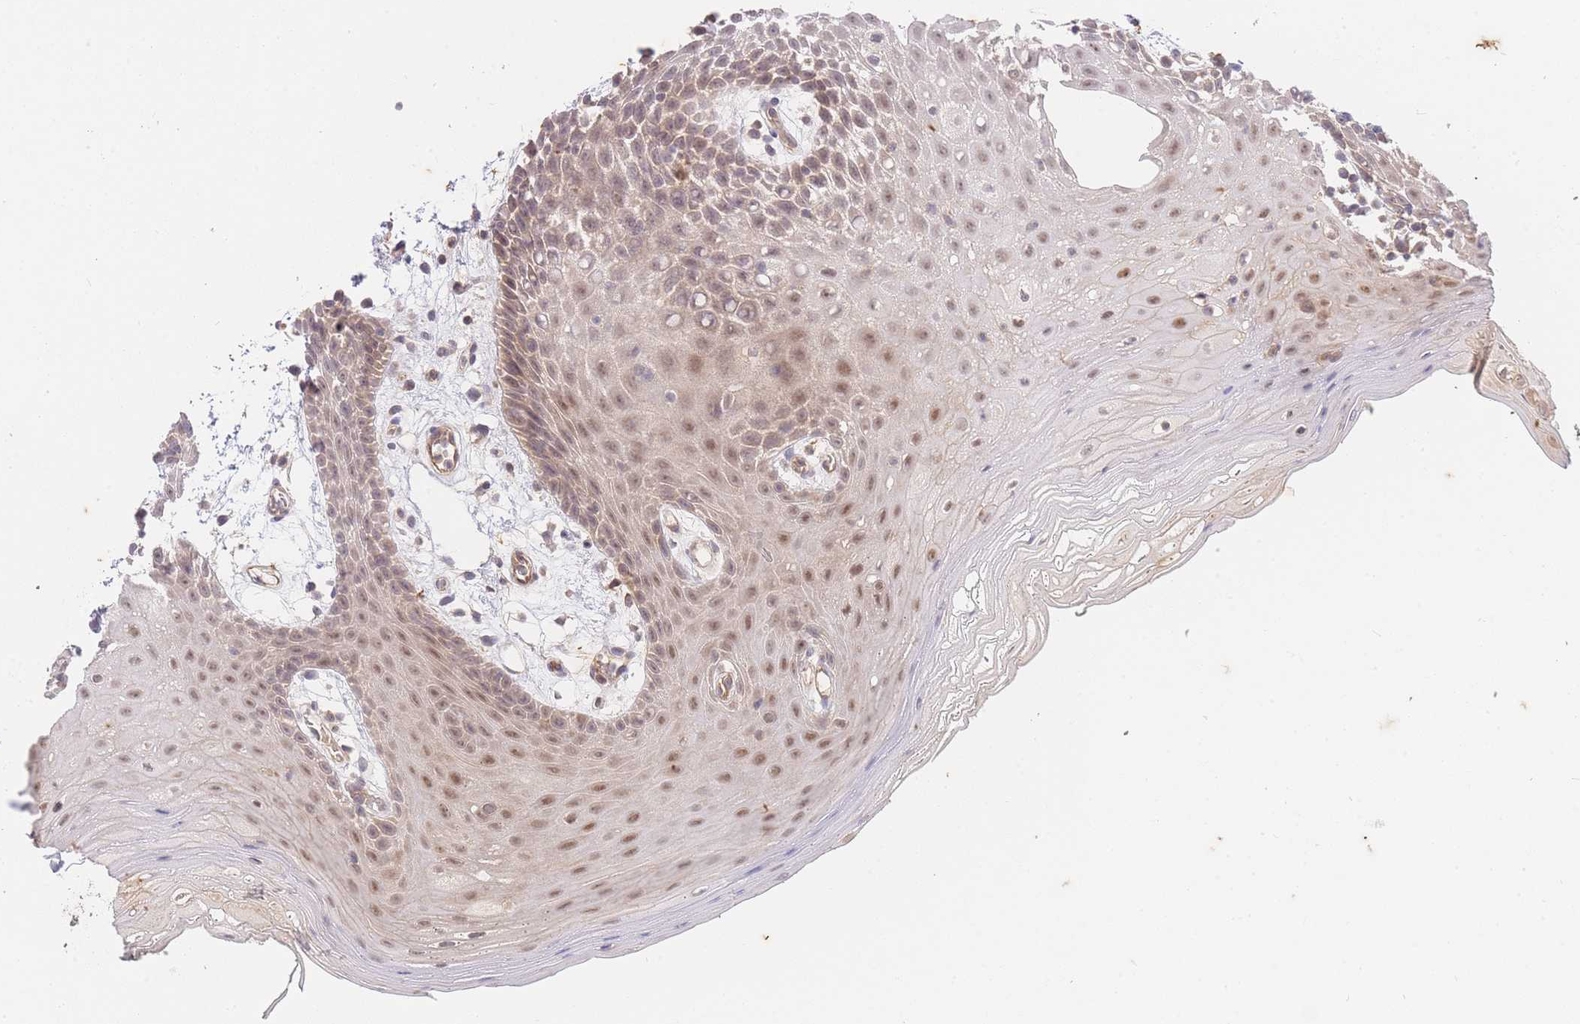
{"staining": {"intensity": "weak", "quantity": "25%-75%", "location": "cytoplasmic/membranous,nuclear"}, "tissue": "oral mucosa", "cell_type": "Squamous epithelial cells", "image_type": "normal", "snomed": [{"axis": "morphology", "description": "Normal tissue, NOS"}, {"axis": "topography", "description": "Oral tissue"}, {"axis": "topography", "description": "Tounge, NOS"}], "caption": "High-power microscopy captured an IHC photomicrograph of normal oral mucosa, revealing weak cytoplasmic/membranous,nuclear staining in approximately 25%-75% of squamous epithelial cells.", "gene": "ST8SIA4", "patient": {"sex": "female", "age": 59}}